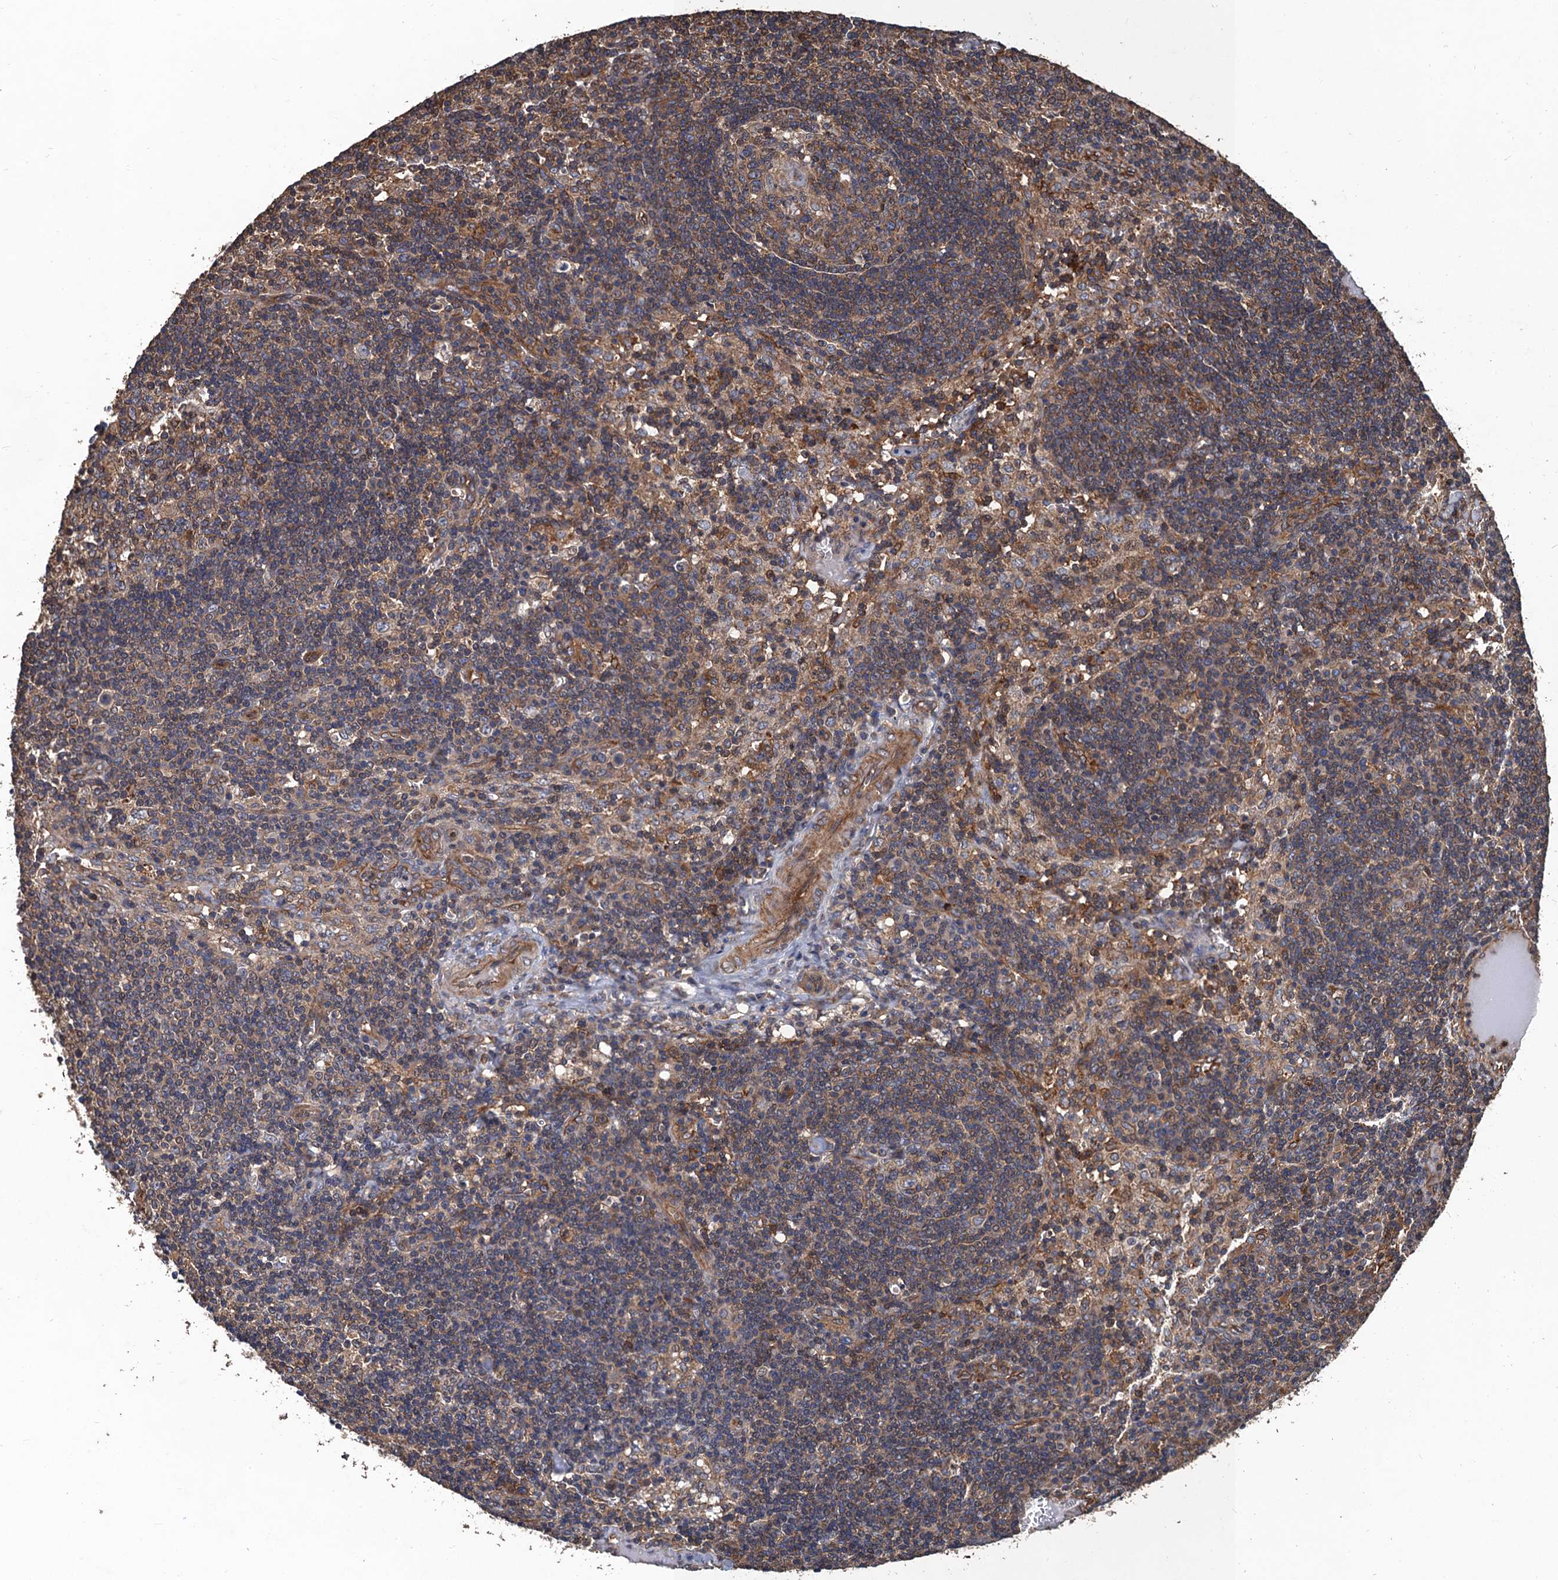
{"staining": {"intensity": "moderate", "quantity": "25%-75%", "location": "cytoplasmic/membranous"}, "tissue": "lymph node", "cell_type": "Germinal center cells", "image_type": "normal", "snomed": [{"axis": "morphology", "description": "Normal tissue, NOS"}, {"axis": "topography", "description": "Lymph node"}], "caption": "Human lymph node stained with a brown dye shows moderate cytoplasmic/membranous positive positivity in about 25%-75% of germinal center cells.", "gene": "PPP4R1", "patient": {"sex": "male", "age": 58}}